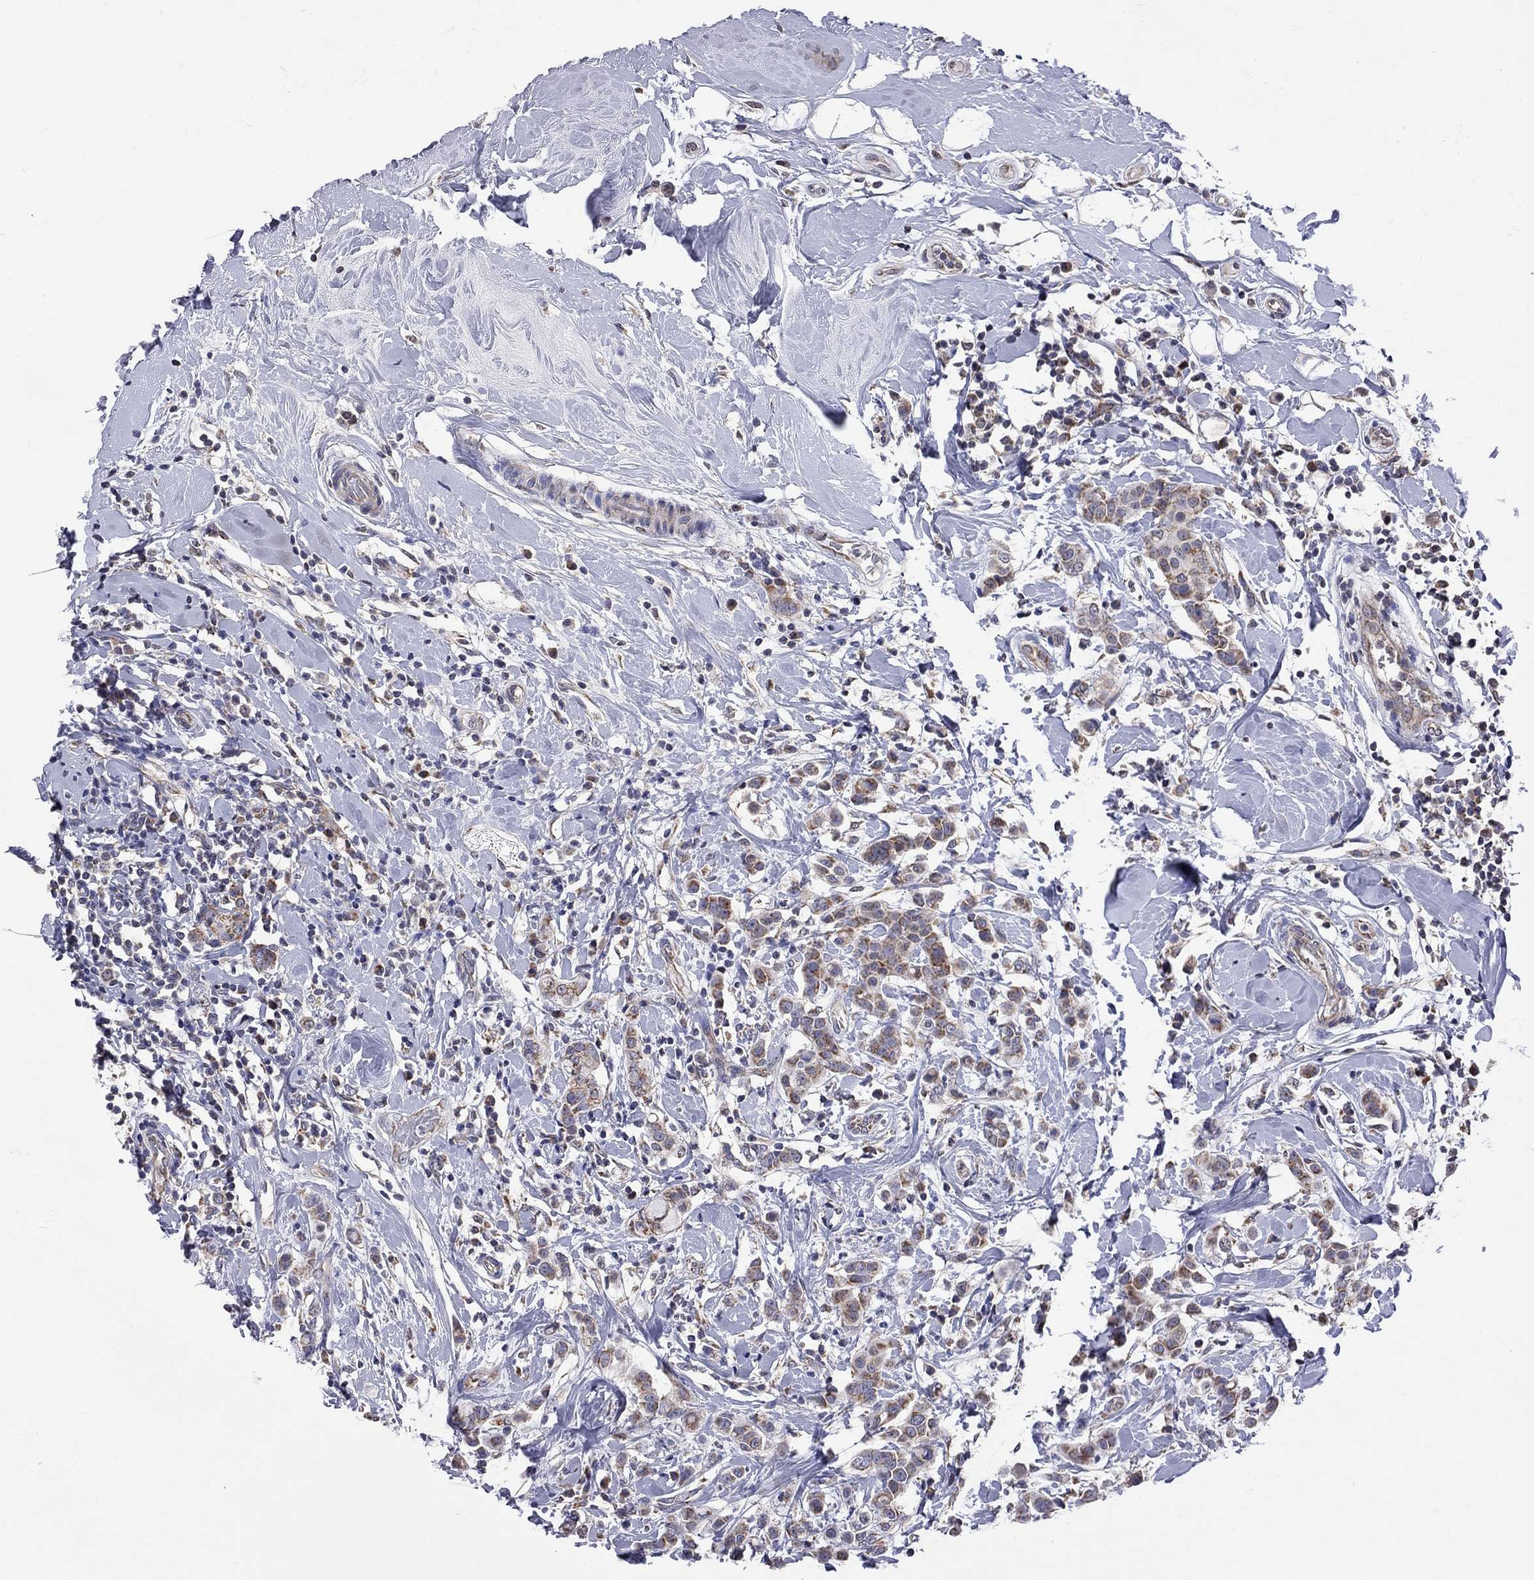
{"staining": {"intensity": "moderate", "quantity": ">75%", "location": "cytoplasmic/membranous"}, "tissue": "breast cancer", "cell_type": "Tumor cells", "image_type": "cancer", "snomed": [{"axis": "morphology", "description": "Duct carcinoma"}, {"axis": "topography", "description": "Breast"}], "caption": "An immunohistochemistry photomicrograph of tumor tissue is shown. Protein staining in brown highlights moderate cytoplasmic/membranous positivity in breast cancer (invasive ductal carcinoma) within tumor cells.", "gene": "NDUFB1", "patient": {"sex": "female", "age": 27}}